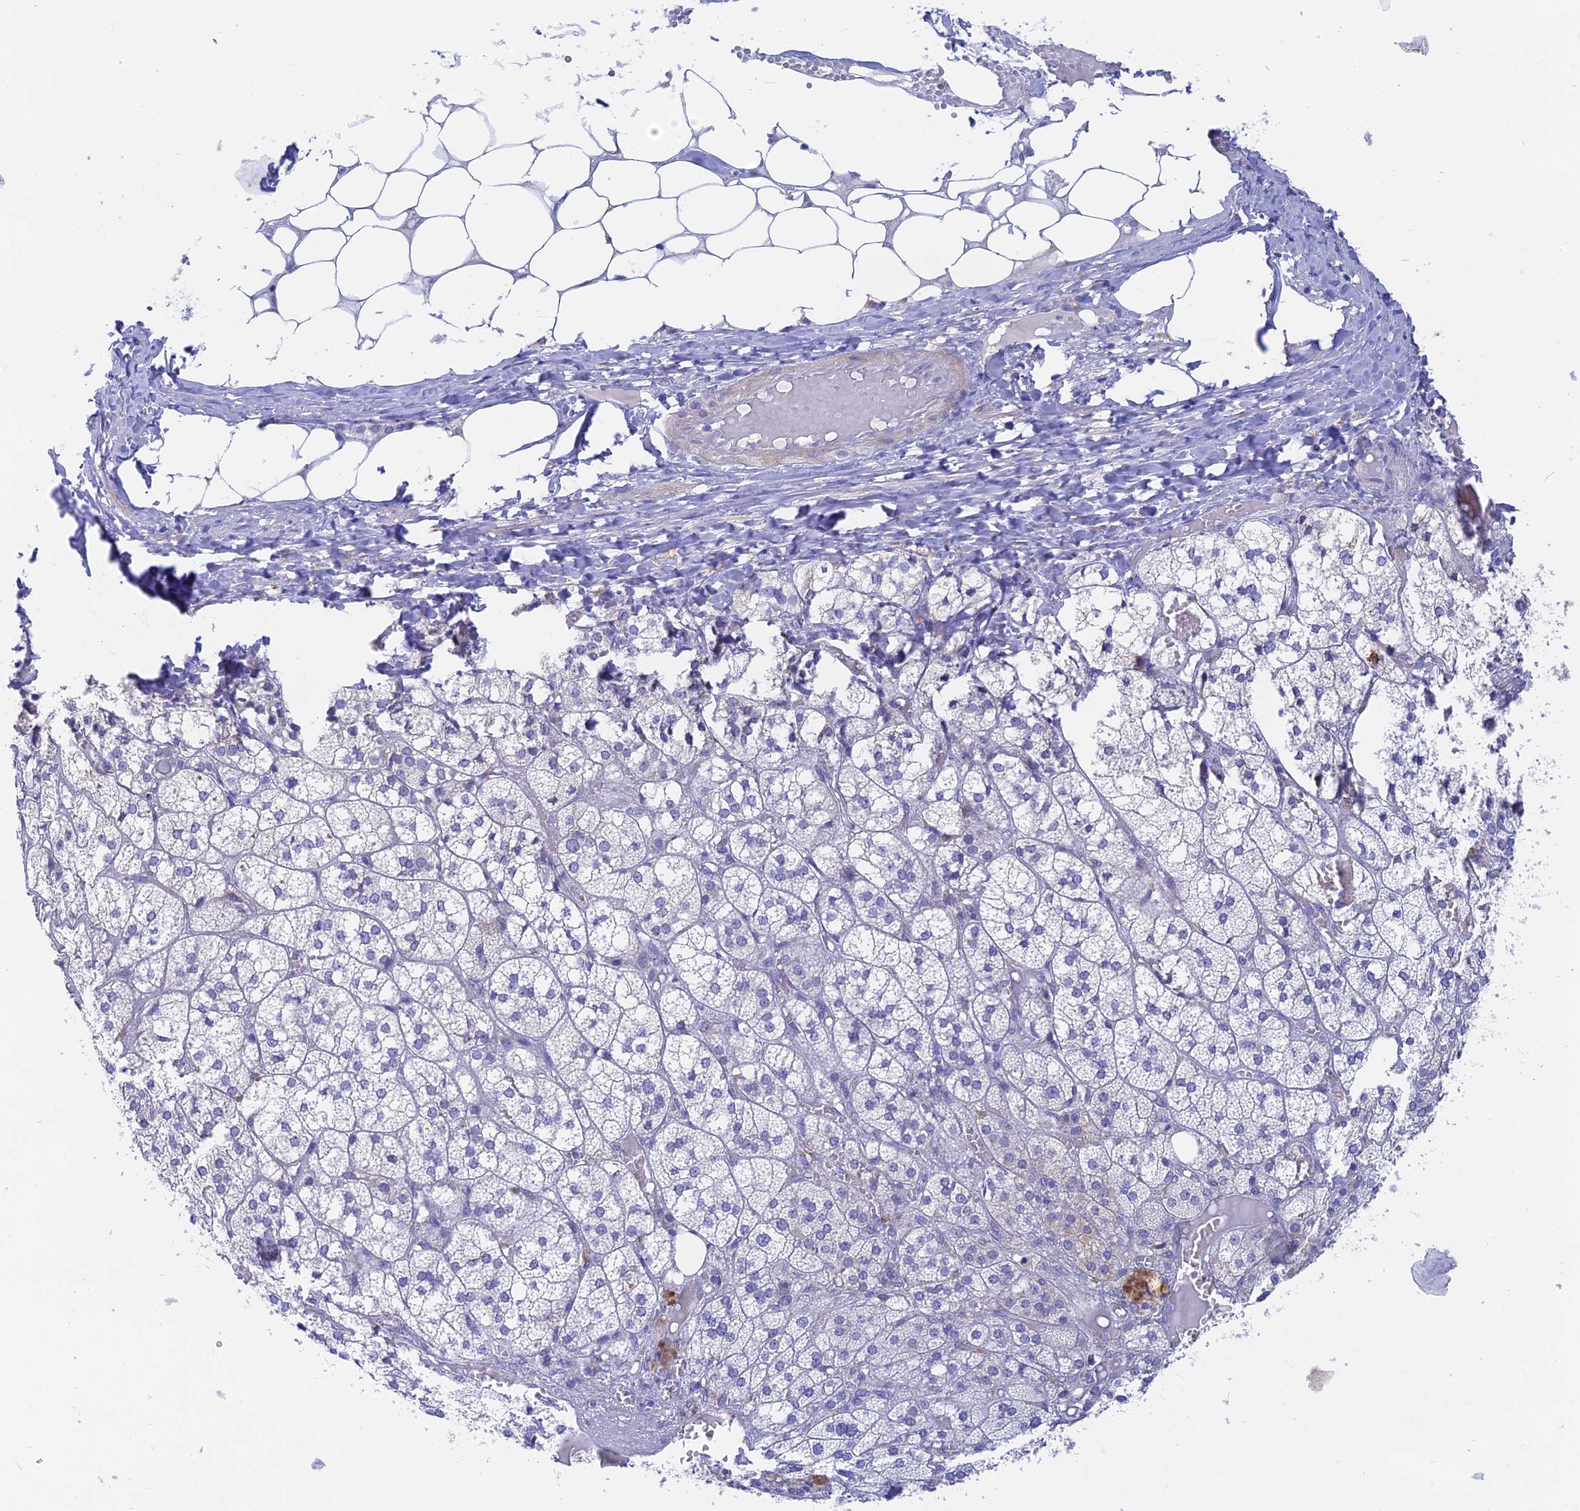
{"staining": {"intensity": "negative", "quantity": "none", "location": "none"}, "tissue": "adrenal gland", "cell_type": "Glandular cells", "image_type": "normal", "snomed": [{"axis": "morphology", "description": "Normal tissue, NOS"}, {"axis": "topography", "description": "Adrenal gland"}], "caption": "Human adrenal gland stained for a protein using IHC demonstrates no staining in glandular cells.", "gene": "GLB1L", "patient": {"sex": "female", "age": 61}}